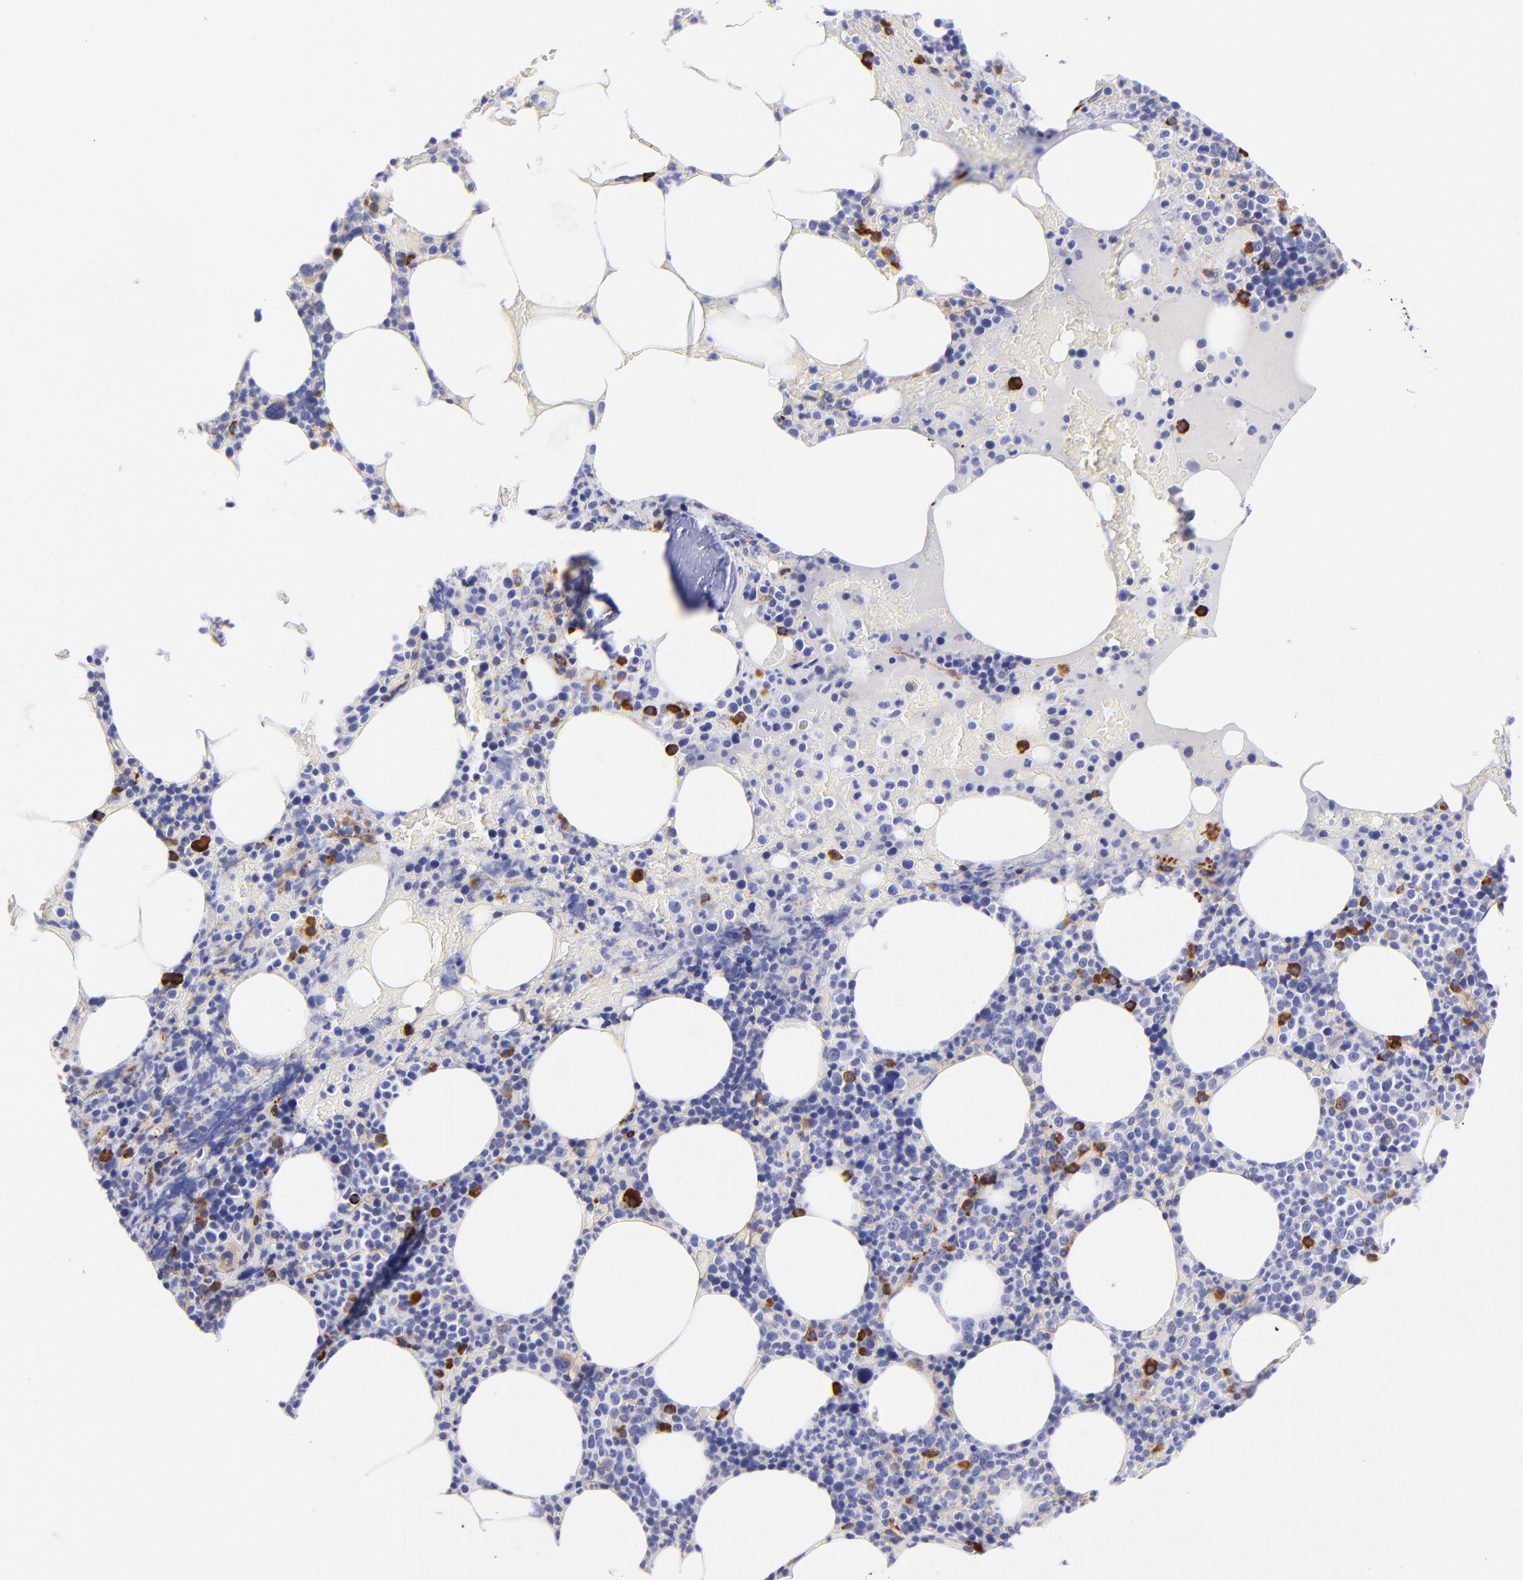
{"staining": {"intensity": "moderate", "quantity": "<25%", "location": "none"}, "tissue": "bone marrow", "cell_type": "Hematopoietic cells", "image_type": "normal", "snomed": [{"axis": "morphology", "description": "Normal tissue, NOS"}, {"axis": "topography", "description": "Bone marrow"}], "caption": "The histopathology image demonstrates staining of unremarkable bone marrow, revealing moderate None protein expression (brown color) within hematopoietic cells. (IHC, brightfield microscopy, high magnification).", "gene": "PPFIBP1", "patient": {"sex": "female", "age": 66}}